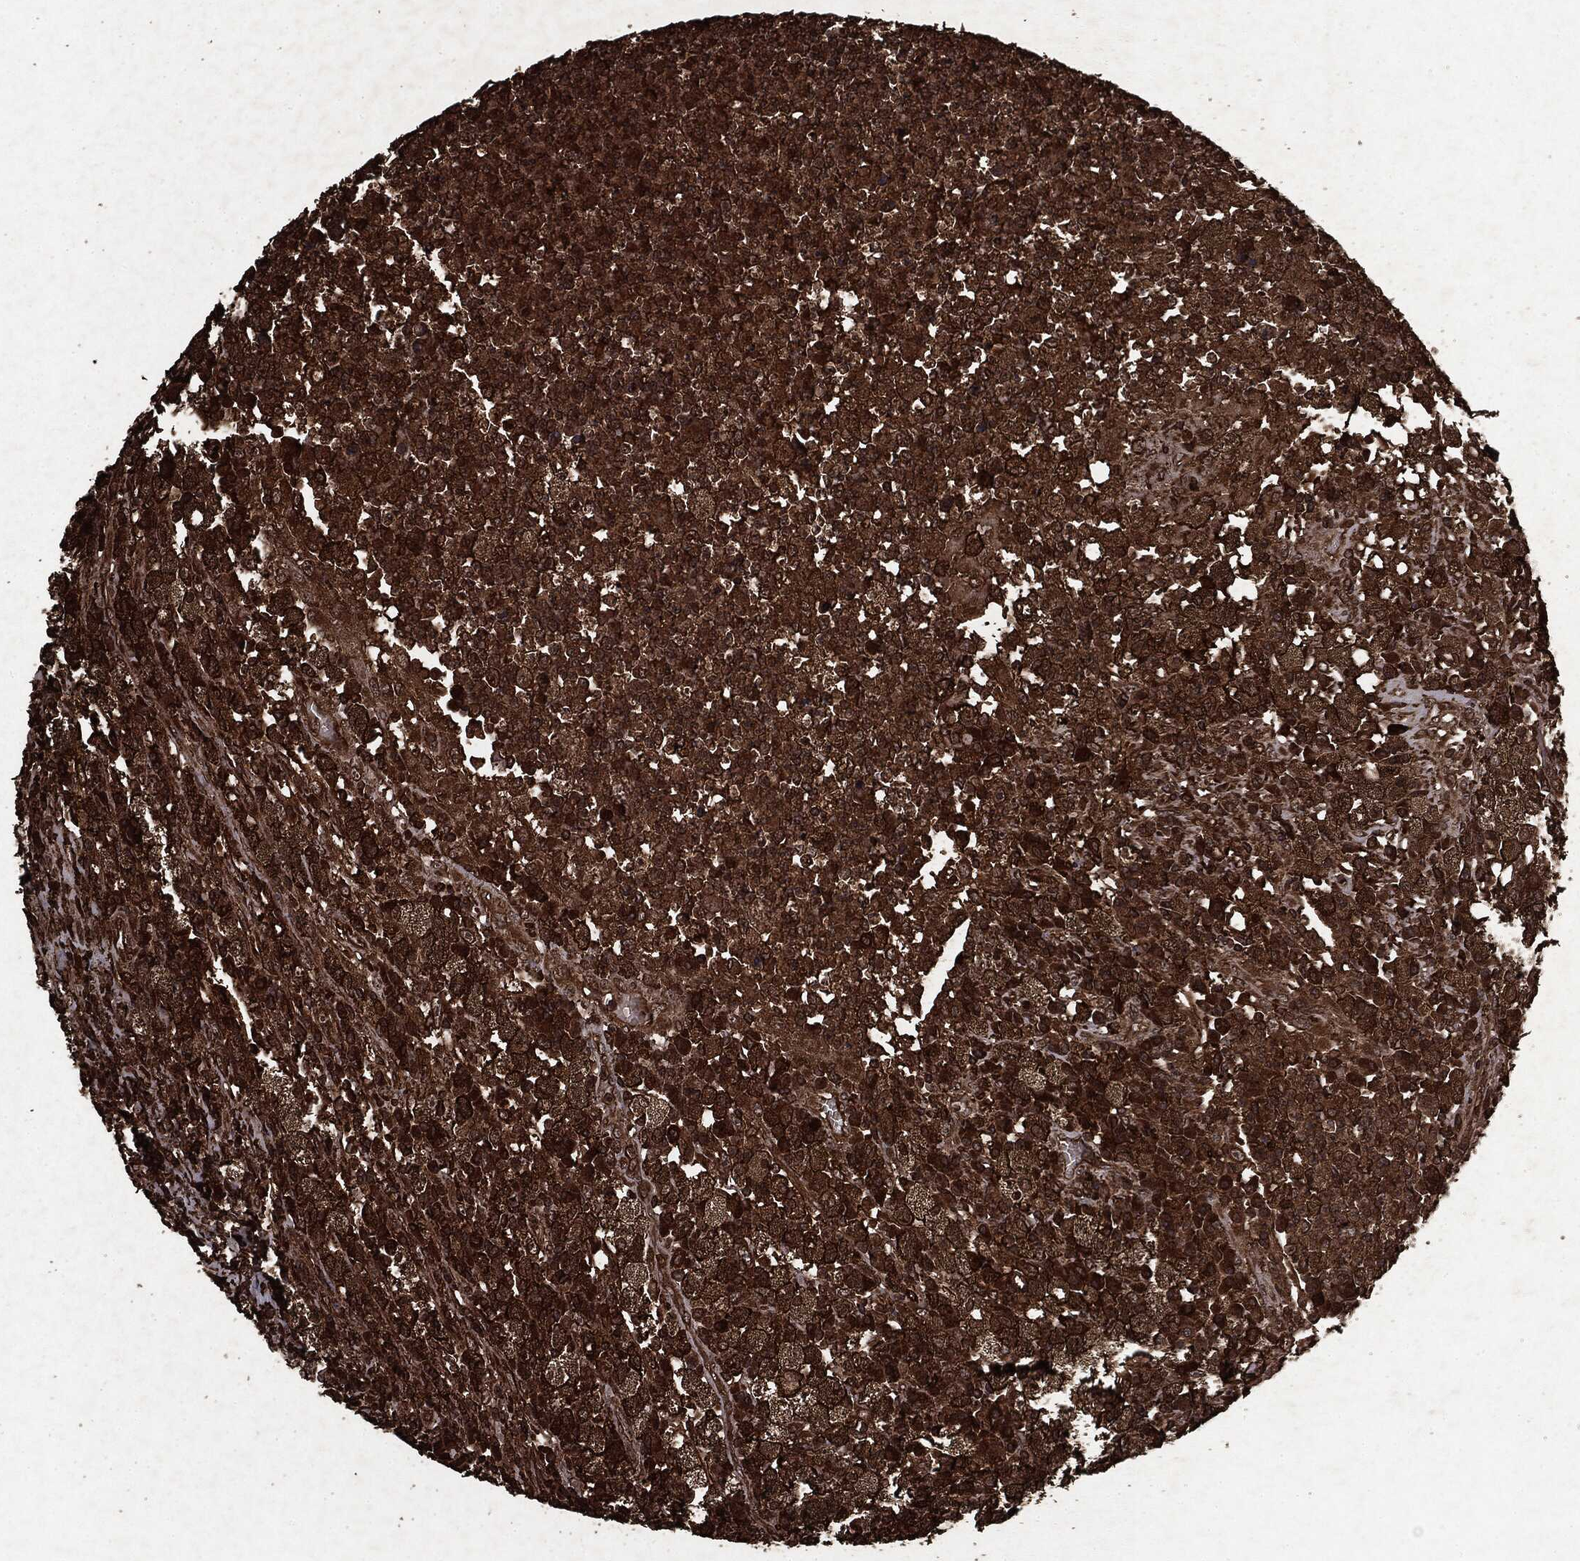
{"staining": {"intensity": "strong", "quantity": ">75%", "location": "cytoplasmic/membranous"}, "tissue": "testis cancer", "cell_type": "Tumor cells", "image_type": "cancer", "snomed": [{"axis": "morphology", "description": "Necrosis, NOS"}, {"axis": "morphology", "description": "Carcinoma, Embryonal, NOS"}, {"axis": "topography", "description": "Testis"}], "caption": "Brown immunohistochemical staining in human testis cancer (embryonal carcinoma) reveals strong cytoplasmic/membranous positivity in about >75% of tumor cells.", "gene": "ARAF", "patient": {"sex": "male", "age": 19}}